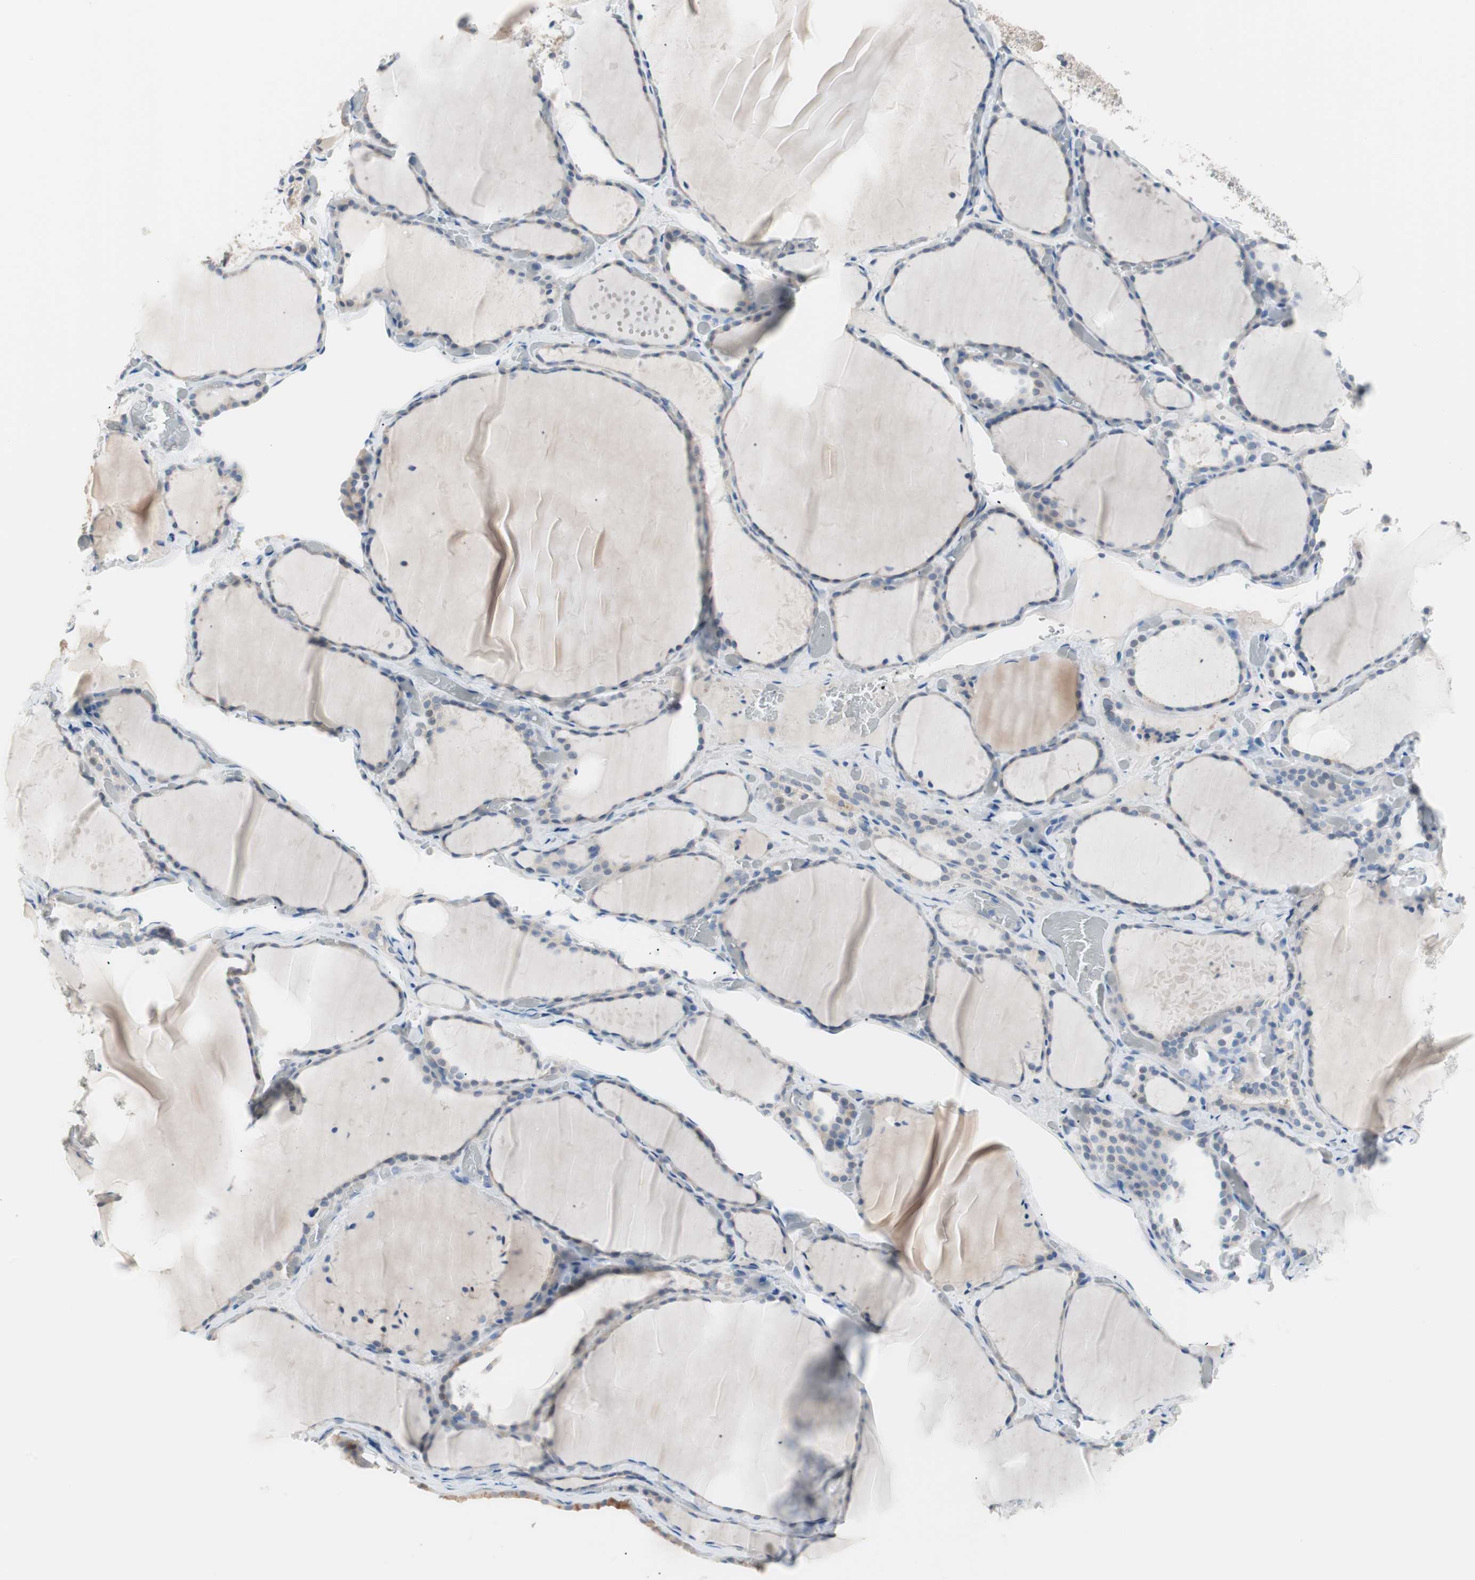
{"staining": {"intensity": "weak", "quantity": "25%-75%", "location": "cytoplasmic/membranous"}, "tissue": "thyroid gland", "cell_type": "Glandular cells", "image_type": "normal", "snomed": [{"axis": "morphology", "description": "Normal tissue, NOS"}, {"axis": "topography", "description": "Thyroid gland"}], "caption": "The photomicrograph shows a brown stain indicating the presence of a protein in the cytoplasmic/membranous of glandular cells in thyroid gland. (Brightfield microscopy of DAB IHC at high magnification).", "gene": "VIL1", "patient": {"sex": "female", "age": 22}}